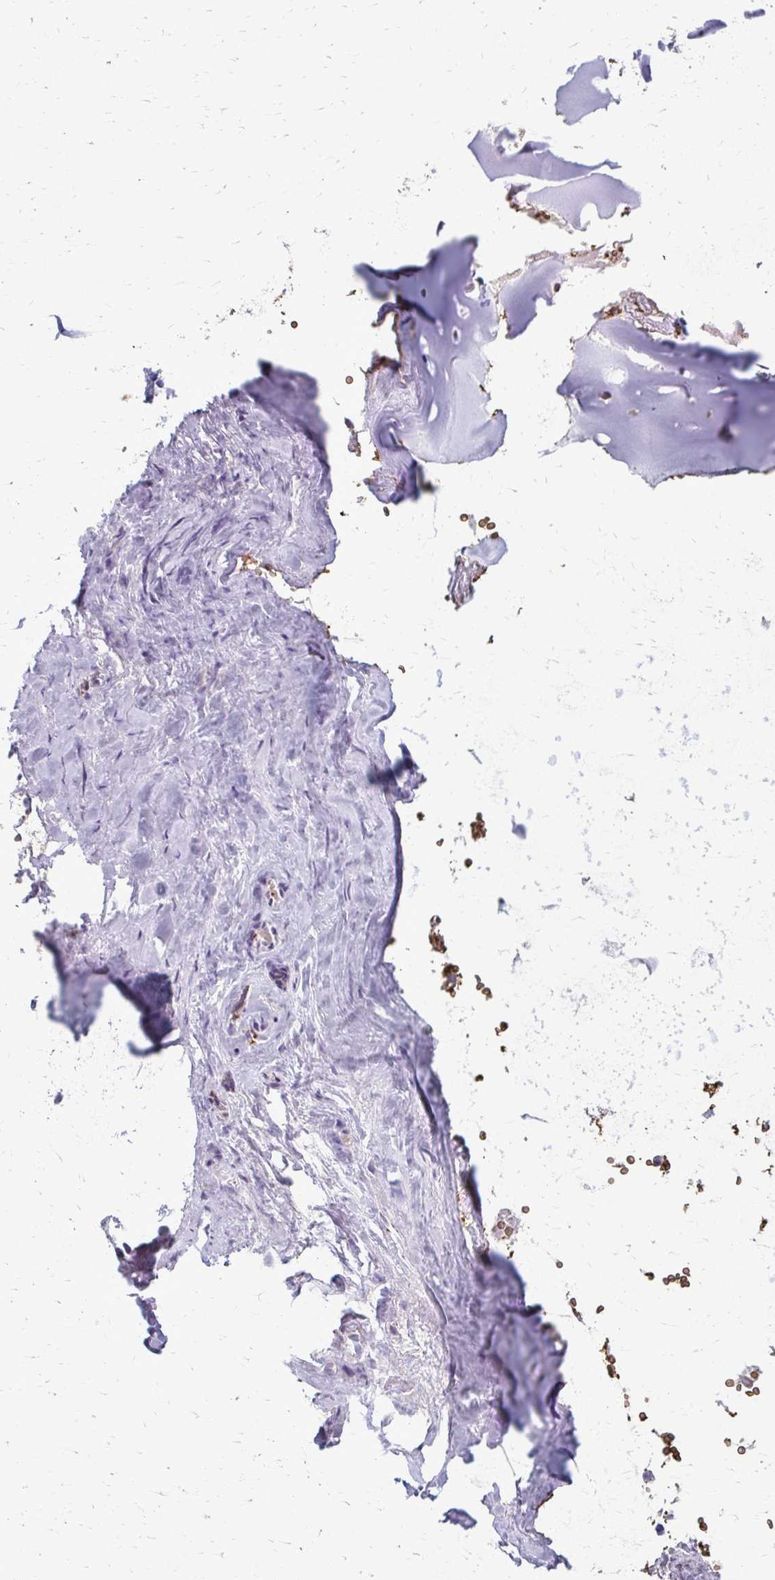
{"staining": {"intensity": "negative", "quantity": "none", "location": "none"}, "tissue": "soft tissue", "cell_type": "Chondrocytes", "image_type": "normal", "snomed": [{"axis": "morphology", "description": "Normal tissue, NOS"}, {"axis": "topography", "description": "Cartilage tissue"}, {"axis": "topography", "description": "Nasopharynx"}, {"axis": "topography", "description": "Thyroid gland"}], "caption": "Immunohistochemistry (IHC) of normal human soft tissue displays no expression in chondrocytes. Nuclei are stained in blue.", "gene": "ZNF34", "patient": {"sex": "male", "age": 63}}